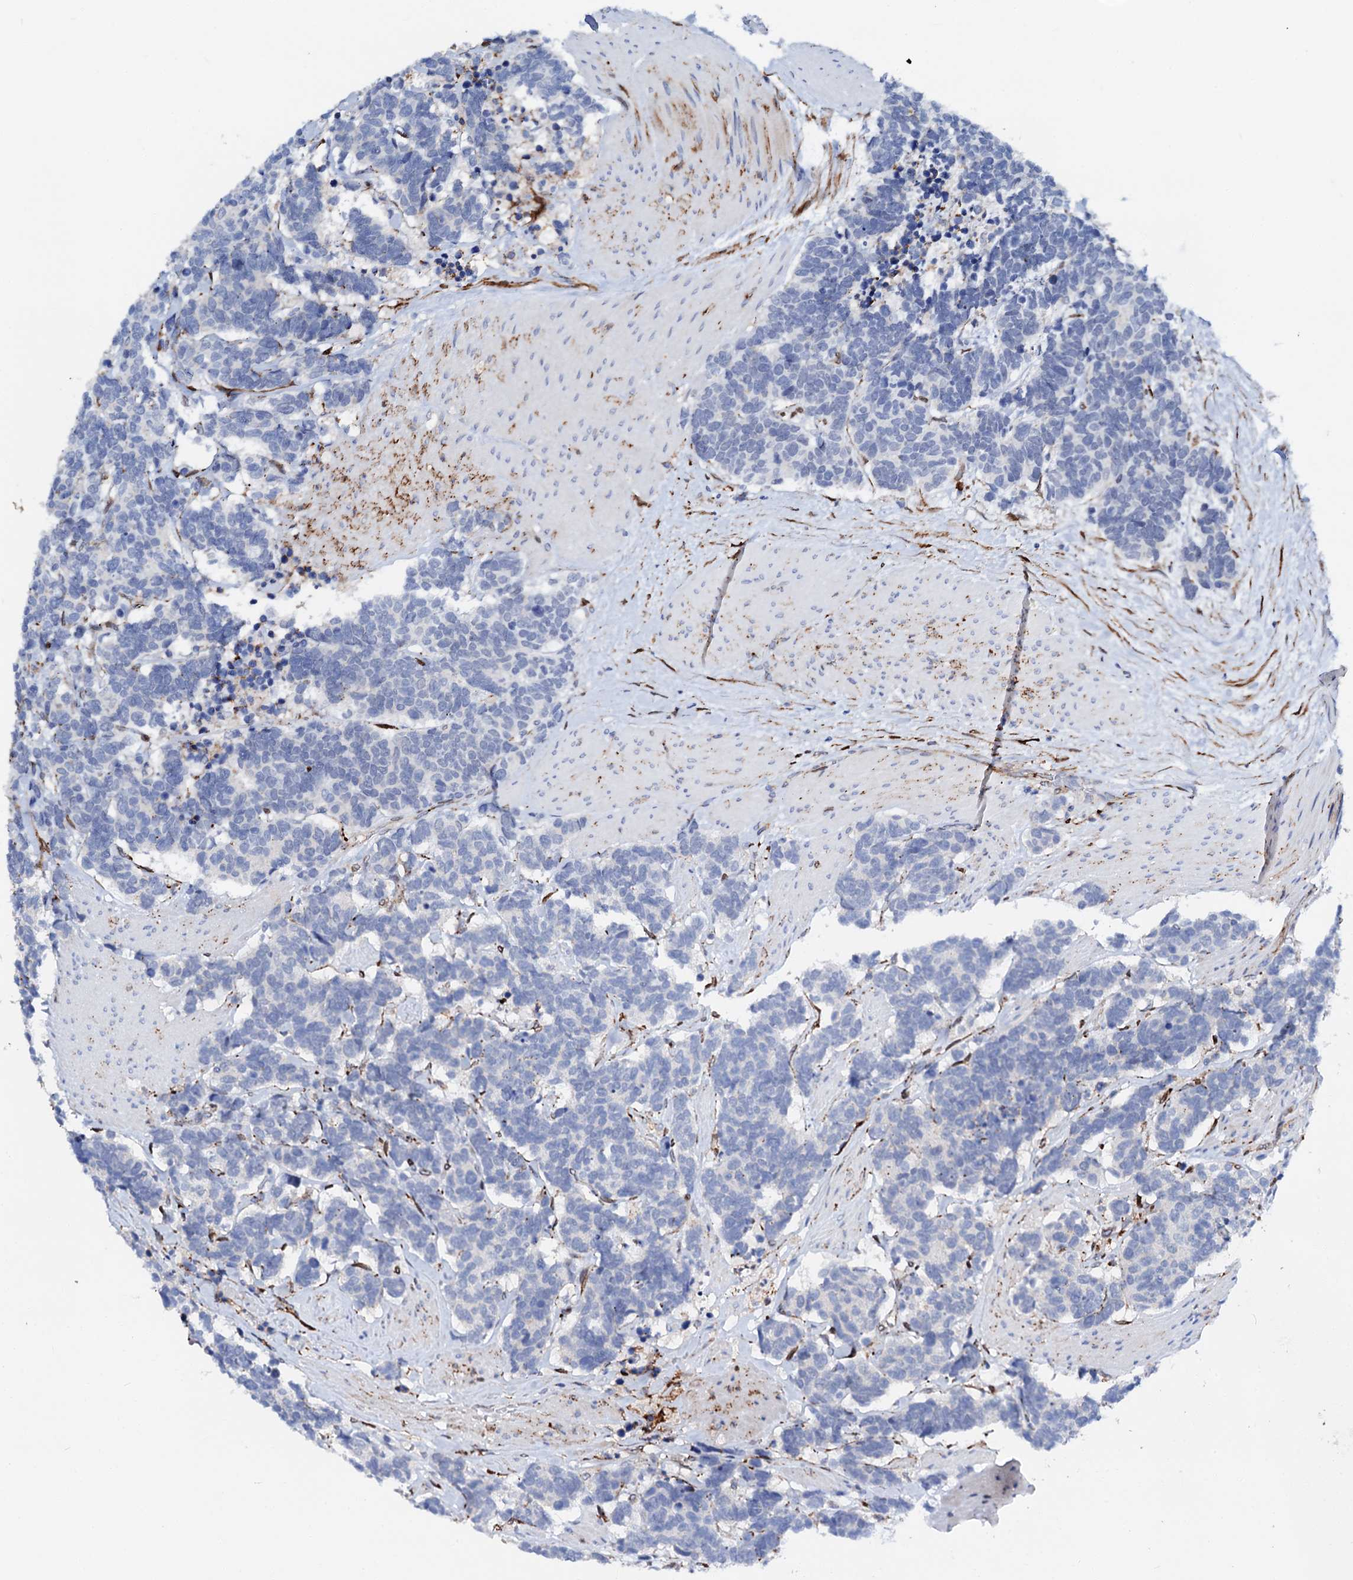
{"staining": {"intensity": "negative", "quantity": "none", "location": "none"}, "tissue": "carcinoid", "cell_type": "Tumor cells", "image_type": "cancer", "snomed": [{"axis": "morphology", "description": "Carcinoma, NOS"}, {"axis": "morphology", "description": "Carcinoid, malignant, NOS"}, {"axis": "topography", "description": "Urinary bladder"}], "caption": "Carcinoma was stained to show a protein in brown. There is no significant expression in tumor cells.", "gene": "MED13L", "patient": {"sex": "male", "age": 57}}